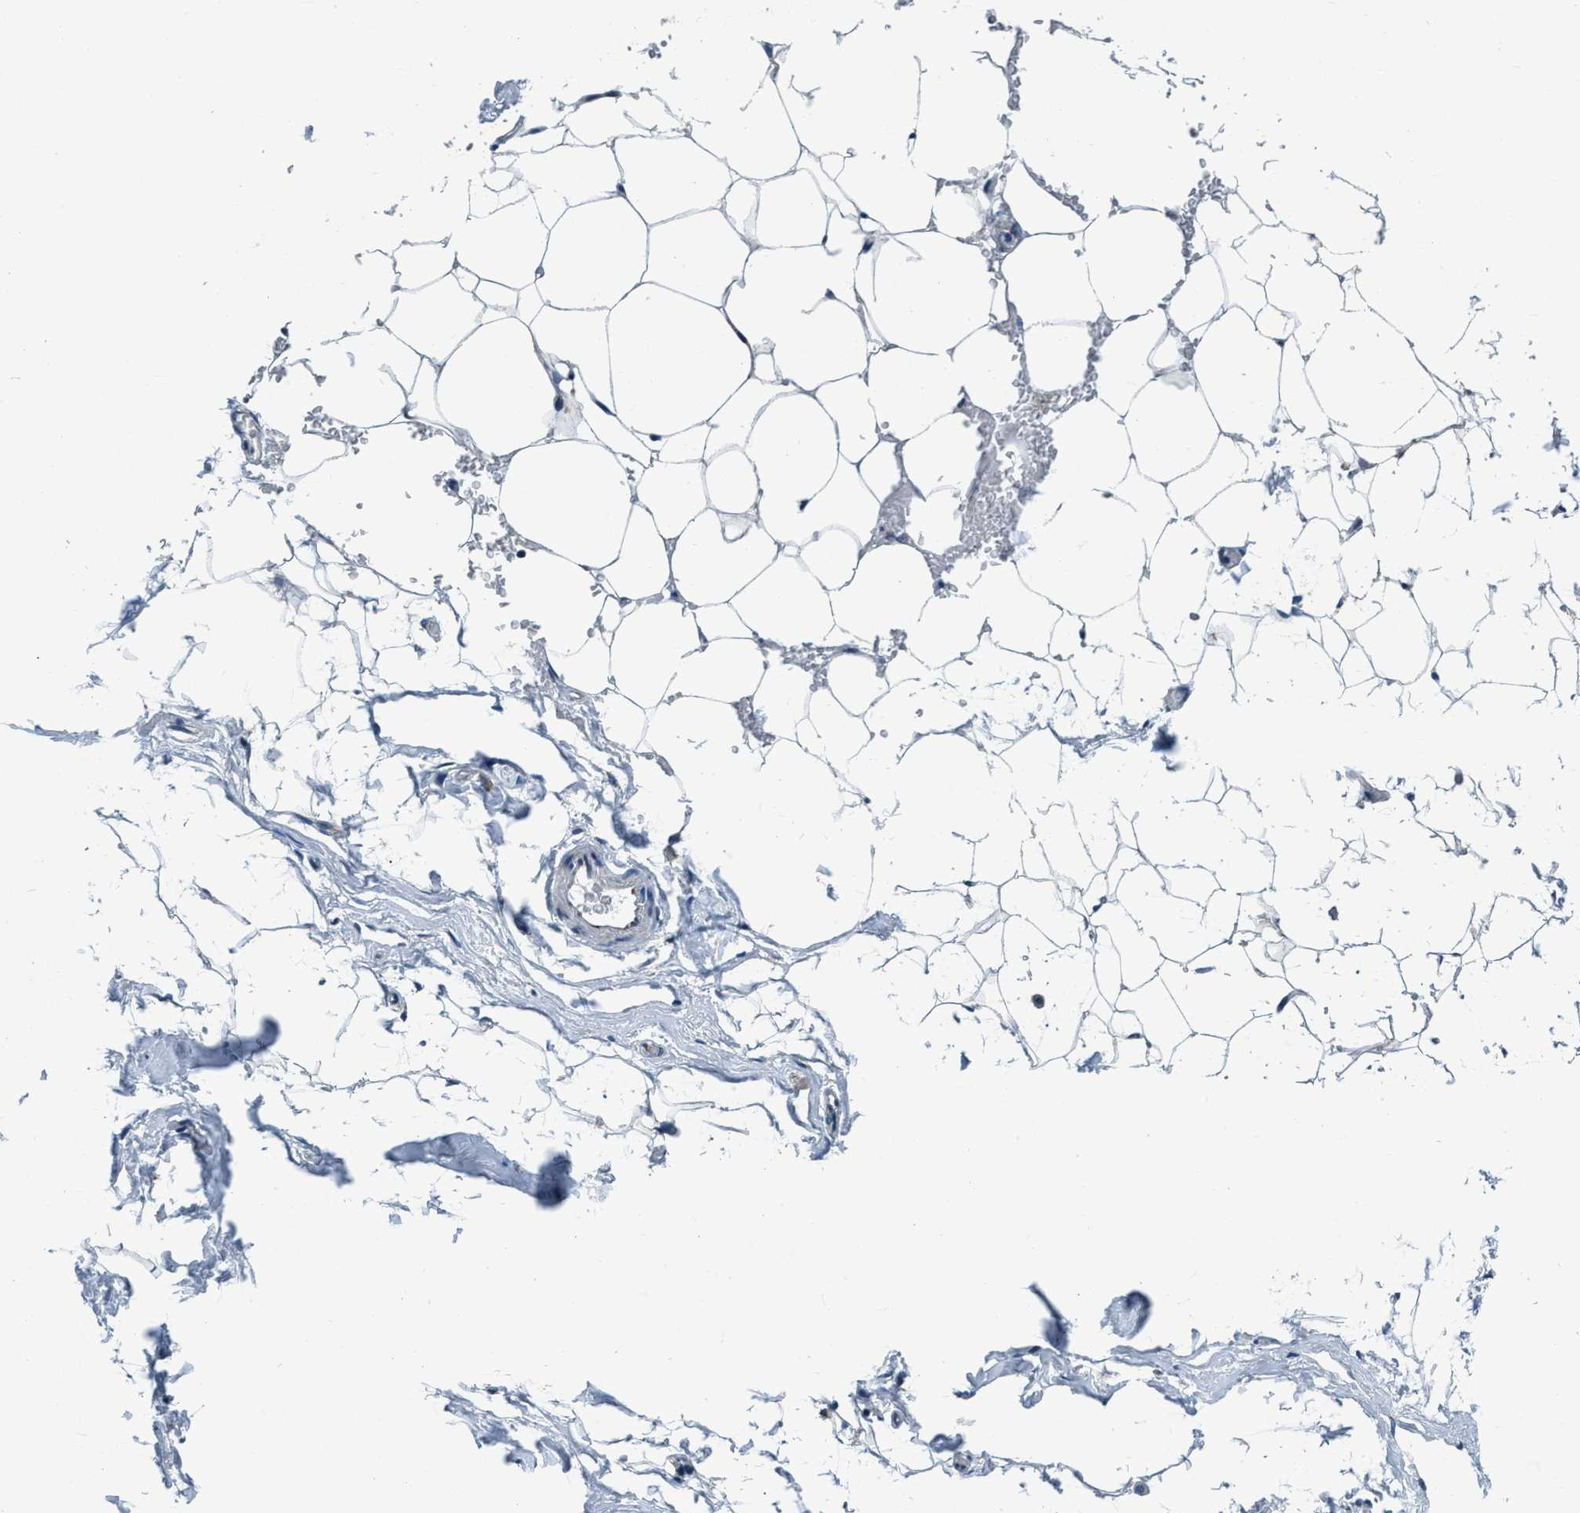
{"staining": {"intensity": "negative", "quantity": "none", "location": "none"}, "tissue": "adipose tissue", "cell_type": "Adipocytes", "image_type": "normal", "snomed": [{"axis": "morphology", "description": "Normal tissue, NOS"}, {"axis": "topography", "description": "Breast"}, {"axis": "topography", "description": "Soft tissue"}], "caption": "Histopathology image shows no protein staining in adipocytes of benign adipose tissue. Brightfield microscopy of immunohistochemistry stained with DAB (brown) and hematoxylin (blue), captured at high magnification.", "gene": "ARMC9", "patient": {"sex": "female", "age": 75}}